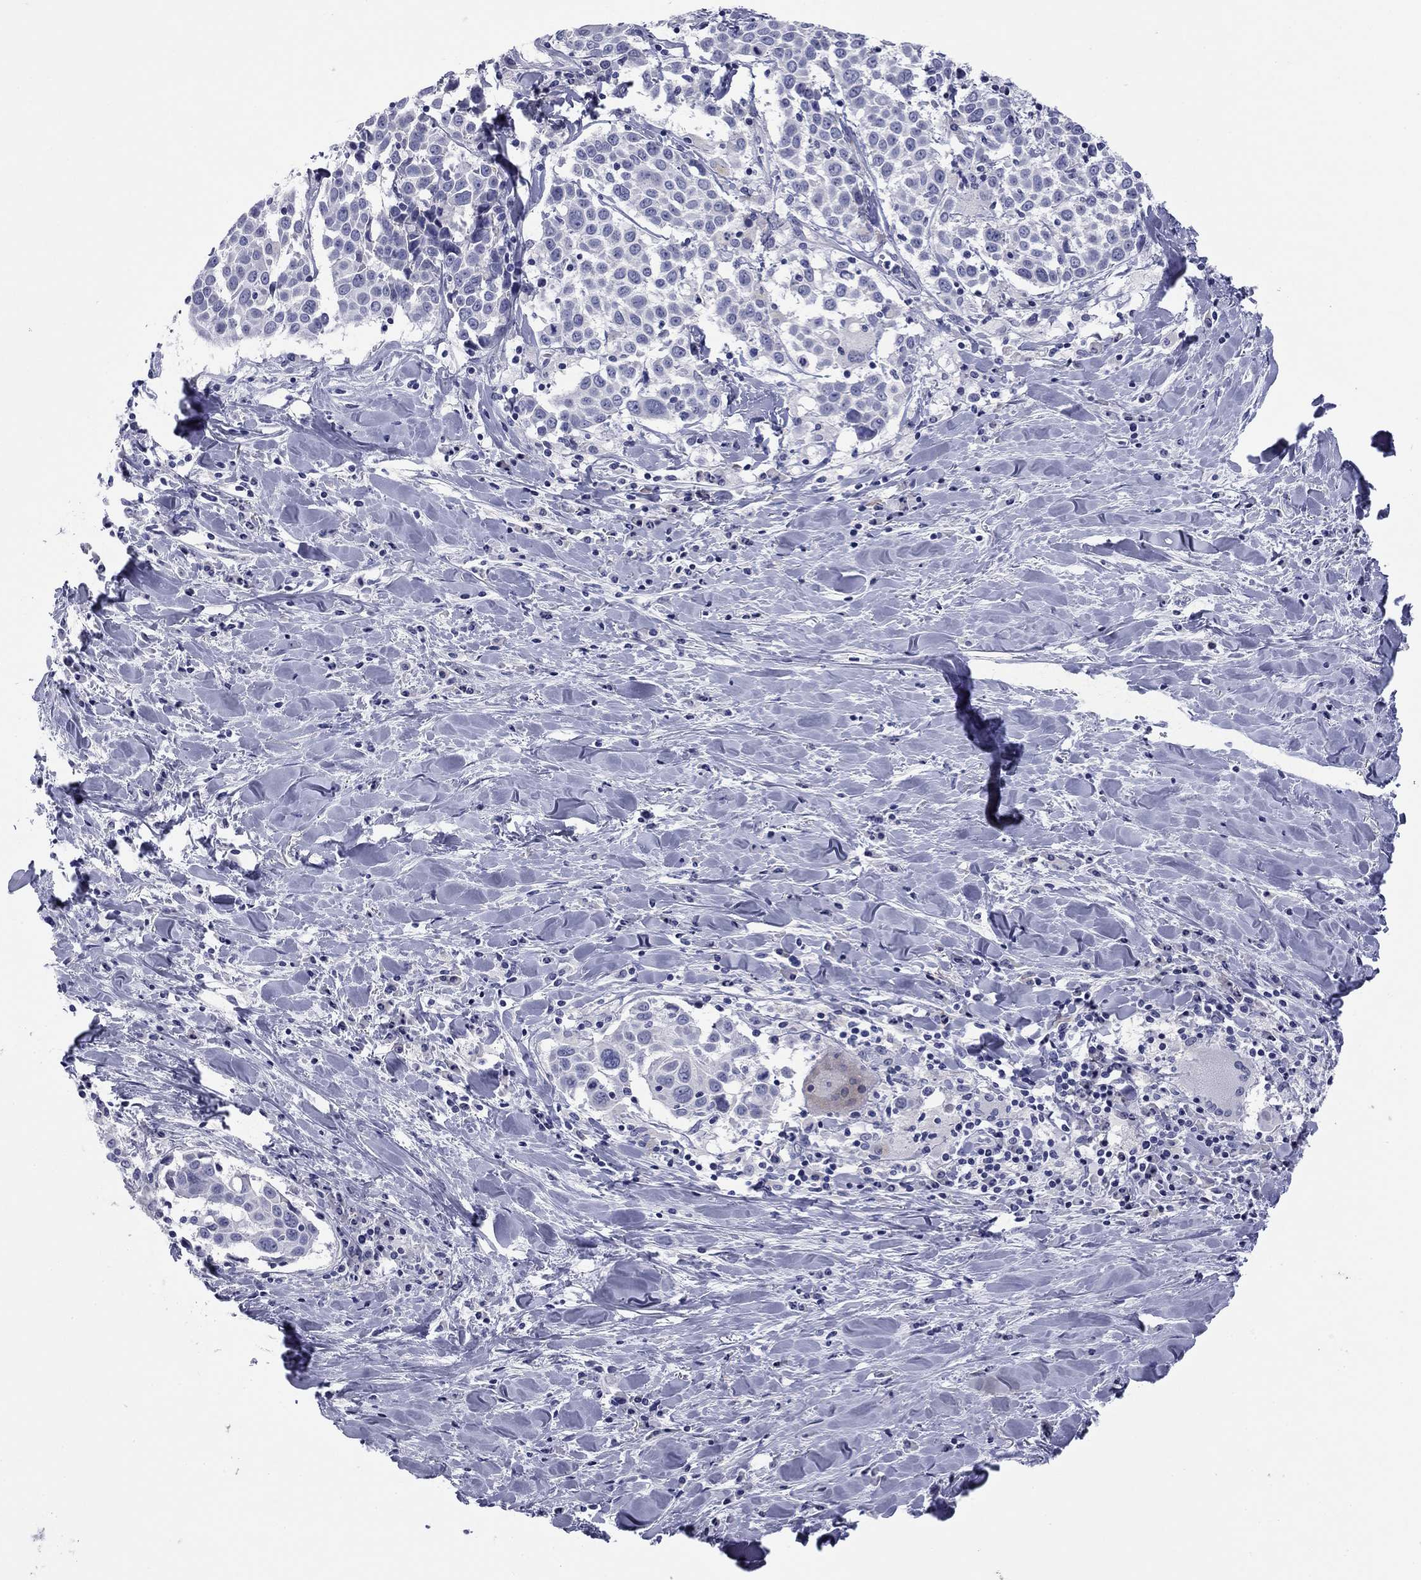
{"staining": {"intensity": "negative", "quantity": "none", "location": "none"}, "tissue": "lung cancer", "cell_type": "Tumor cells", "image_type": "cancer", "snomed": [{"axis": "morphology", "description": "Squamous cell carcinoma, NOS"}, {"axis": "topography", "description": "Lung"}], "caption": "High power microscopy histopathology image of an immunohistochemistry (IHC) micrograph of lung cancer (squamous cell carcinoma), revealing no significant staining in tumor cells.", "gene": "ABCC2", "patient": {"sex": "male", "age": 57}}